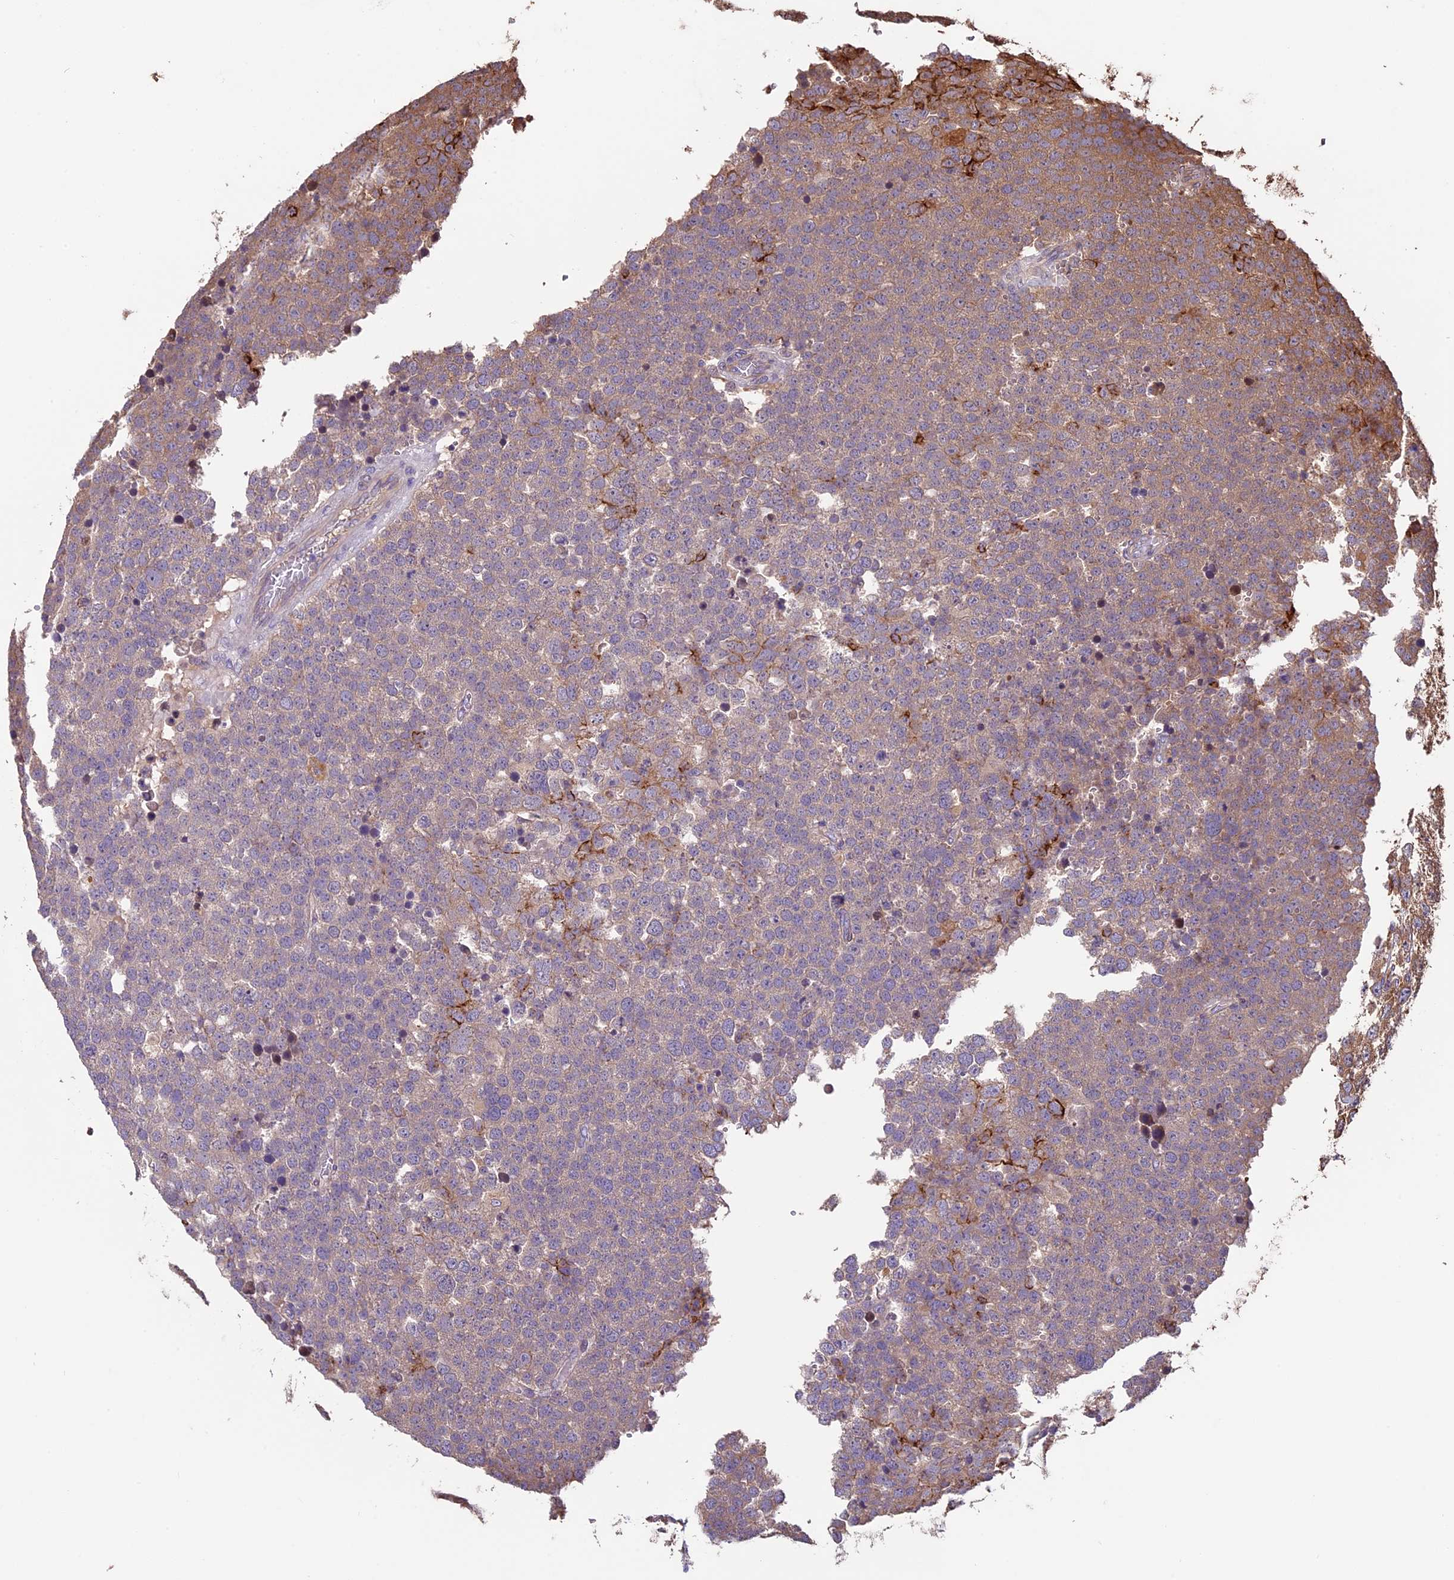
{"staining": {"intensity": "weak", "quantity": "25%-75%", "location": "cytoplasmic/membranous"}, "tissue": "testis cancer", "cell_type": "Tumor cells", "image_type": "cancer", "snomed": [{"axis": "morphology", "description": "Seminoma, NOS"}, {"axis": "topography", "description": "Testis"}], "caption": "This histopathology image exhibits immunohistochemistry staining of seminoma (testis), with low weak cytoplasmic/membranous staining in approximately 25%-75% of tumor cells.", "gene": "VWA3A", "patient": {"sex": "male", "age": 71}}